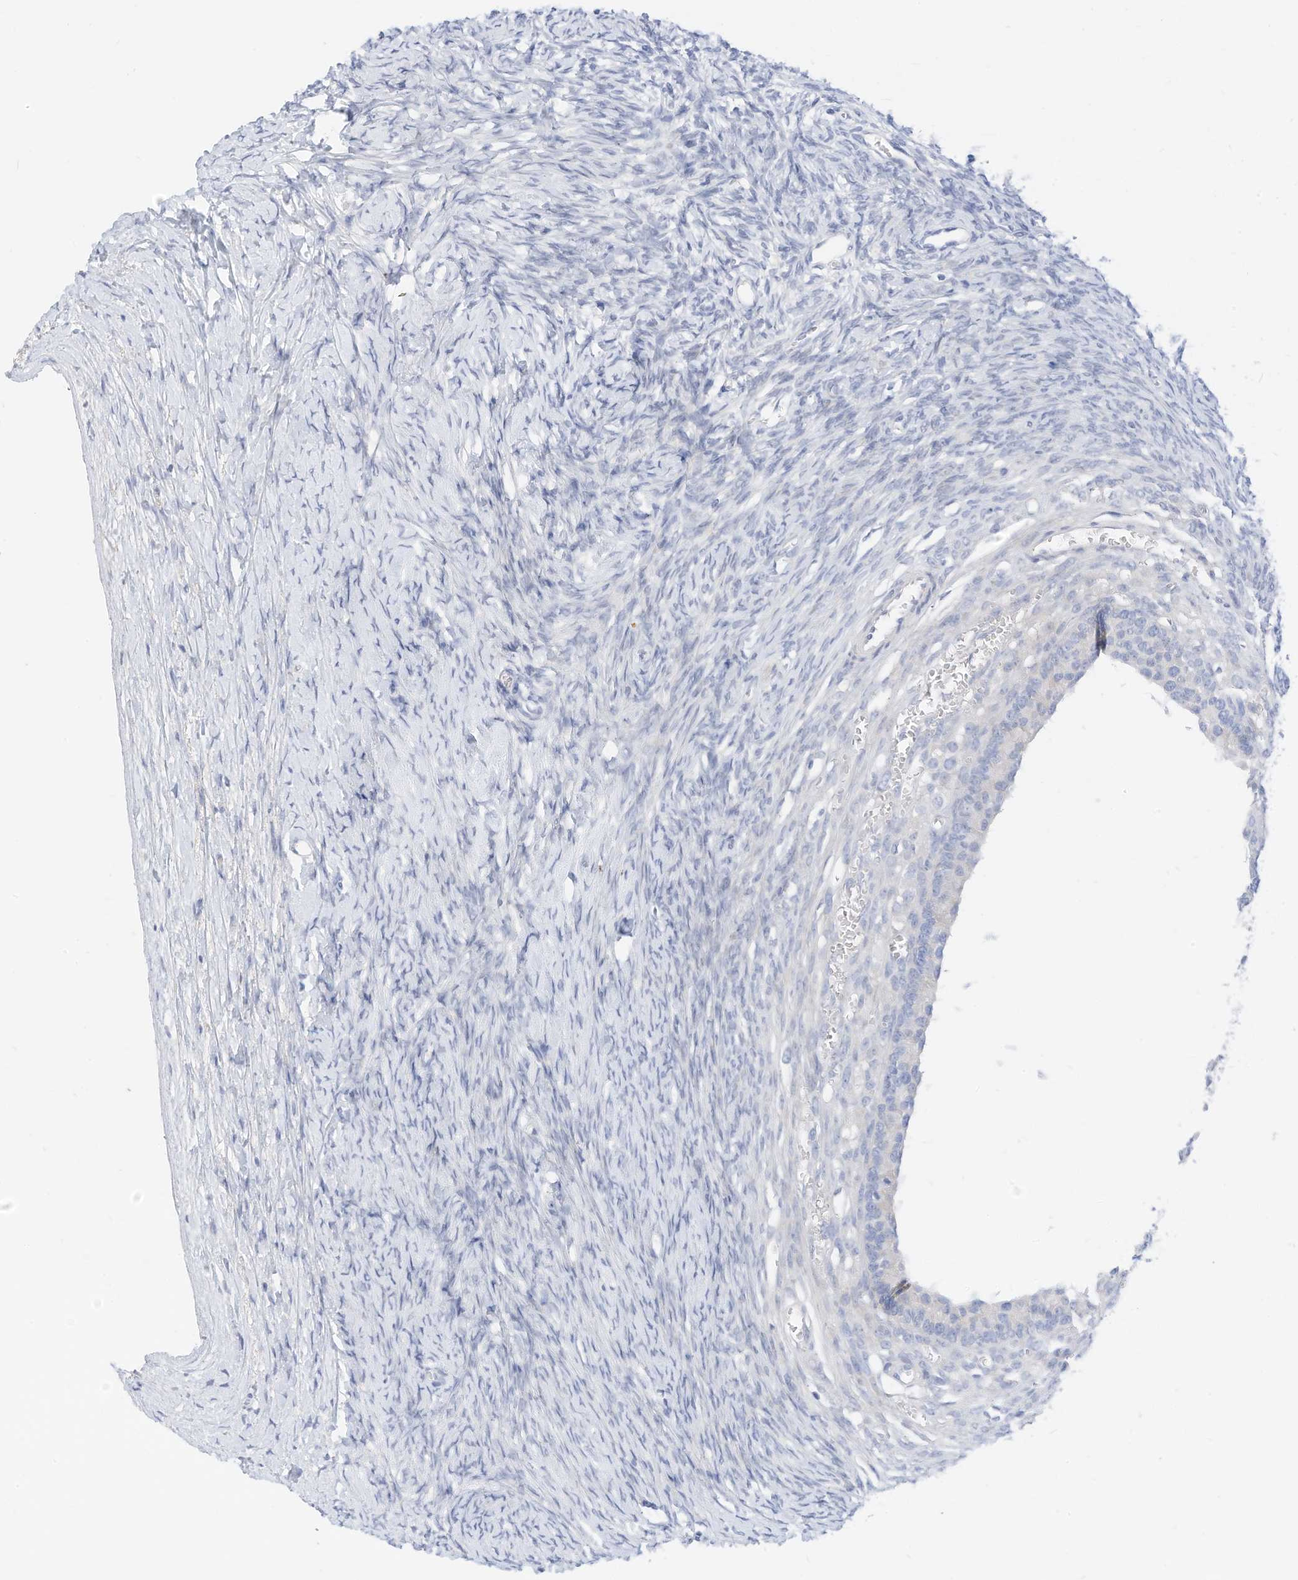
{"staining": {"intensity": "negative", "quantity": "none", "location": "none"}, "tissue": "ovary", "cell_type": "Follicle cells", "image_type": "normal", "snomed": [{"axis": "morphology", "description": "Normal tissue, NOS"}, {"axis": "morphology", "description": "Developmental malformation"}, {"axis": "topography", "description": "Ovary"}], "caption": "Follicle cells show no significant staining in normal ovary.", "gene": "SPOCD1", "patient": {"sex": "female", "age": 39}}